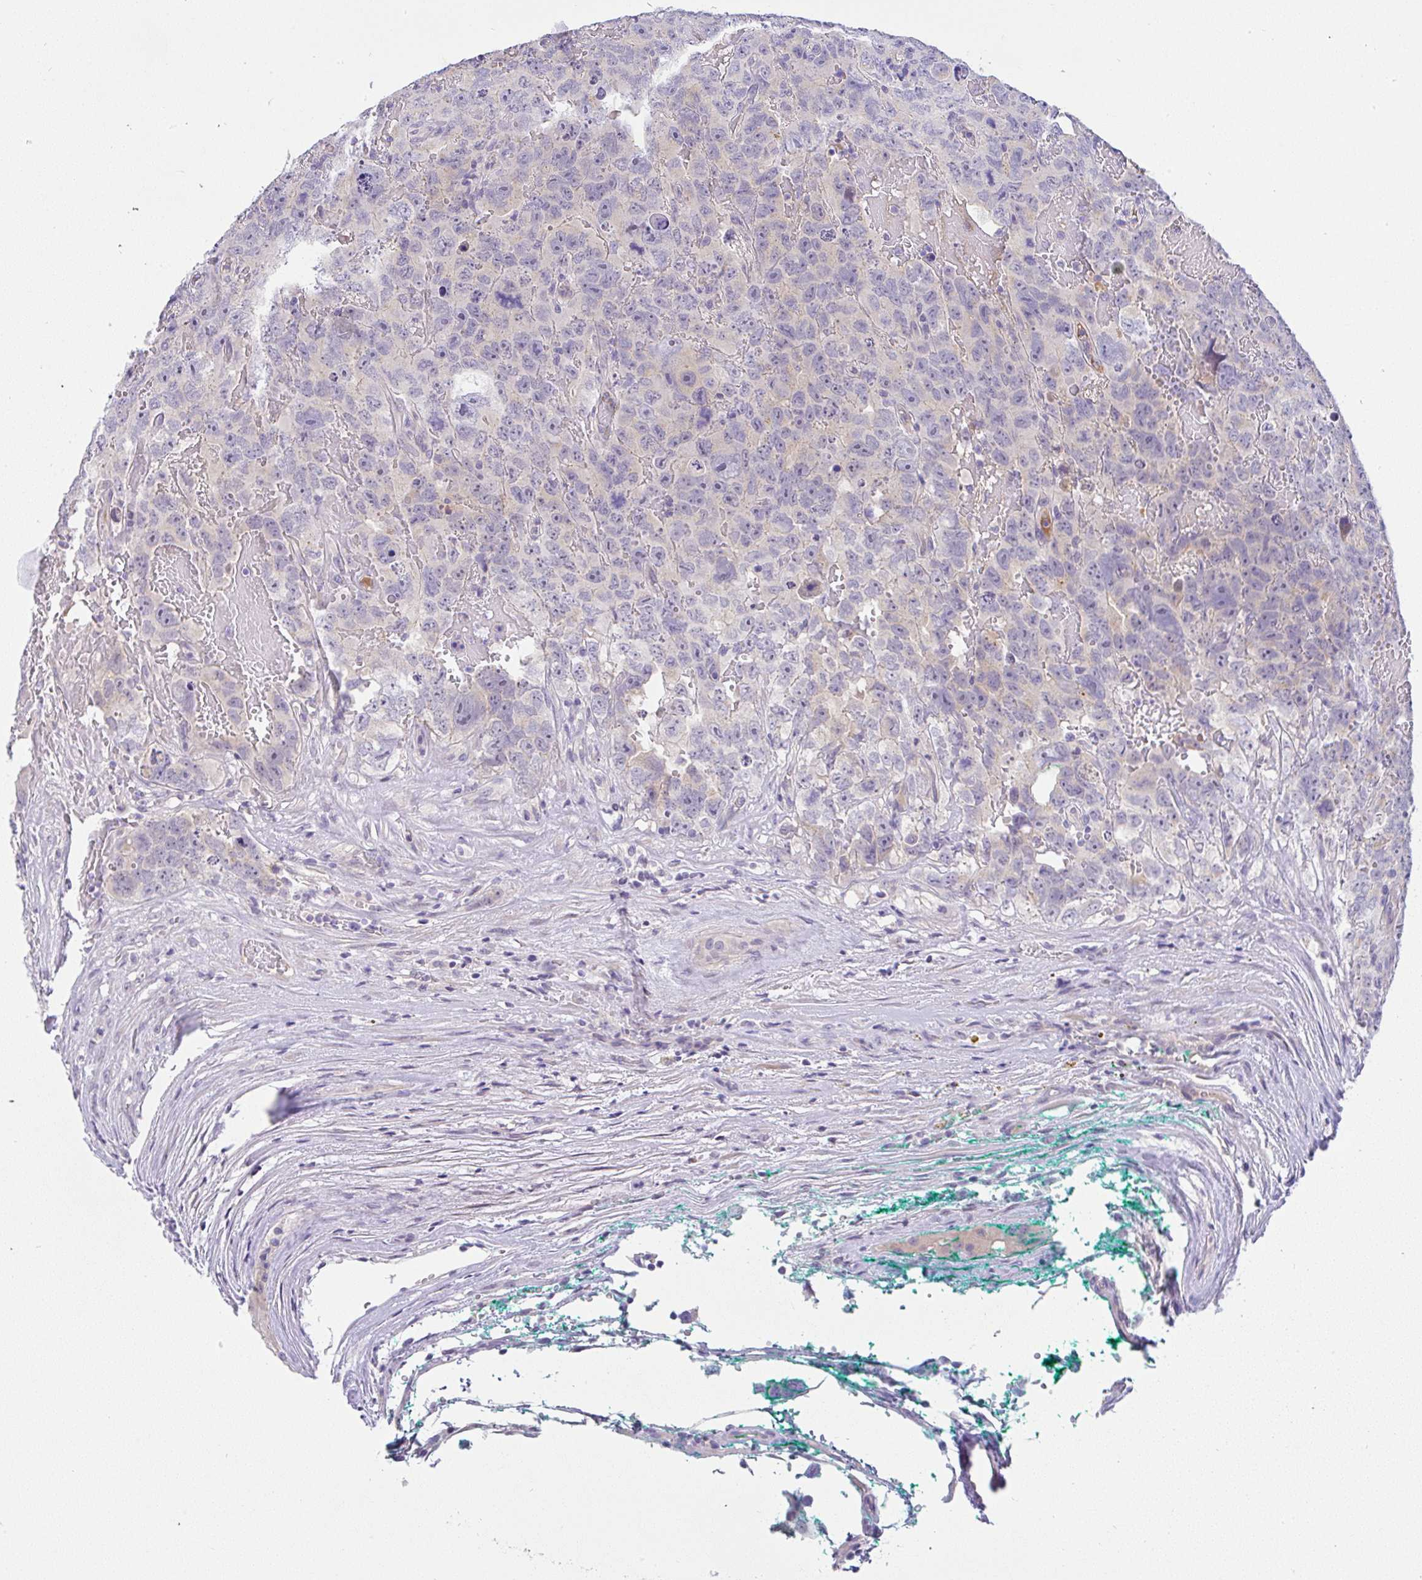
{"staining": {"intensity": "negative", "quantity": "none", "location": "none"}, "tissue": "testis cancer", "cell_type": "Tumor cells", "image_type": "cancer", "snomed": [{"axis": "morphology", "description": "Carcinoma, Embryonal, NOS"}, {"axis": "topography", "description": "Testis"}], "caption": "The image displays no staining of tumor cells in testis cancer (embryonal carcinoma).", "gene": "SERPINE3", "patient": {"sex": "male", "age": 45}}